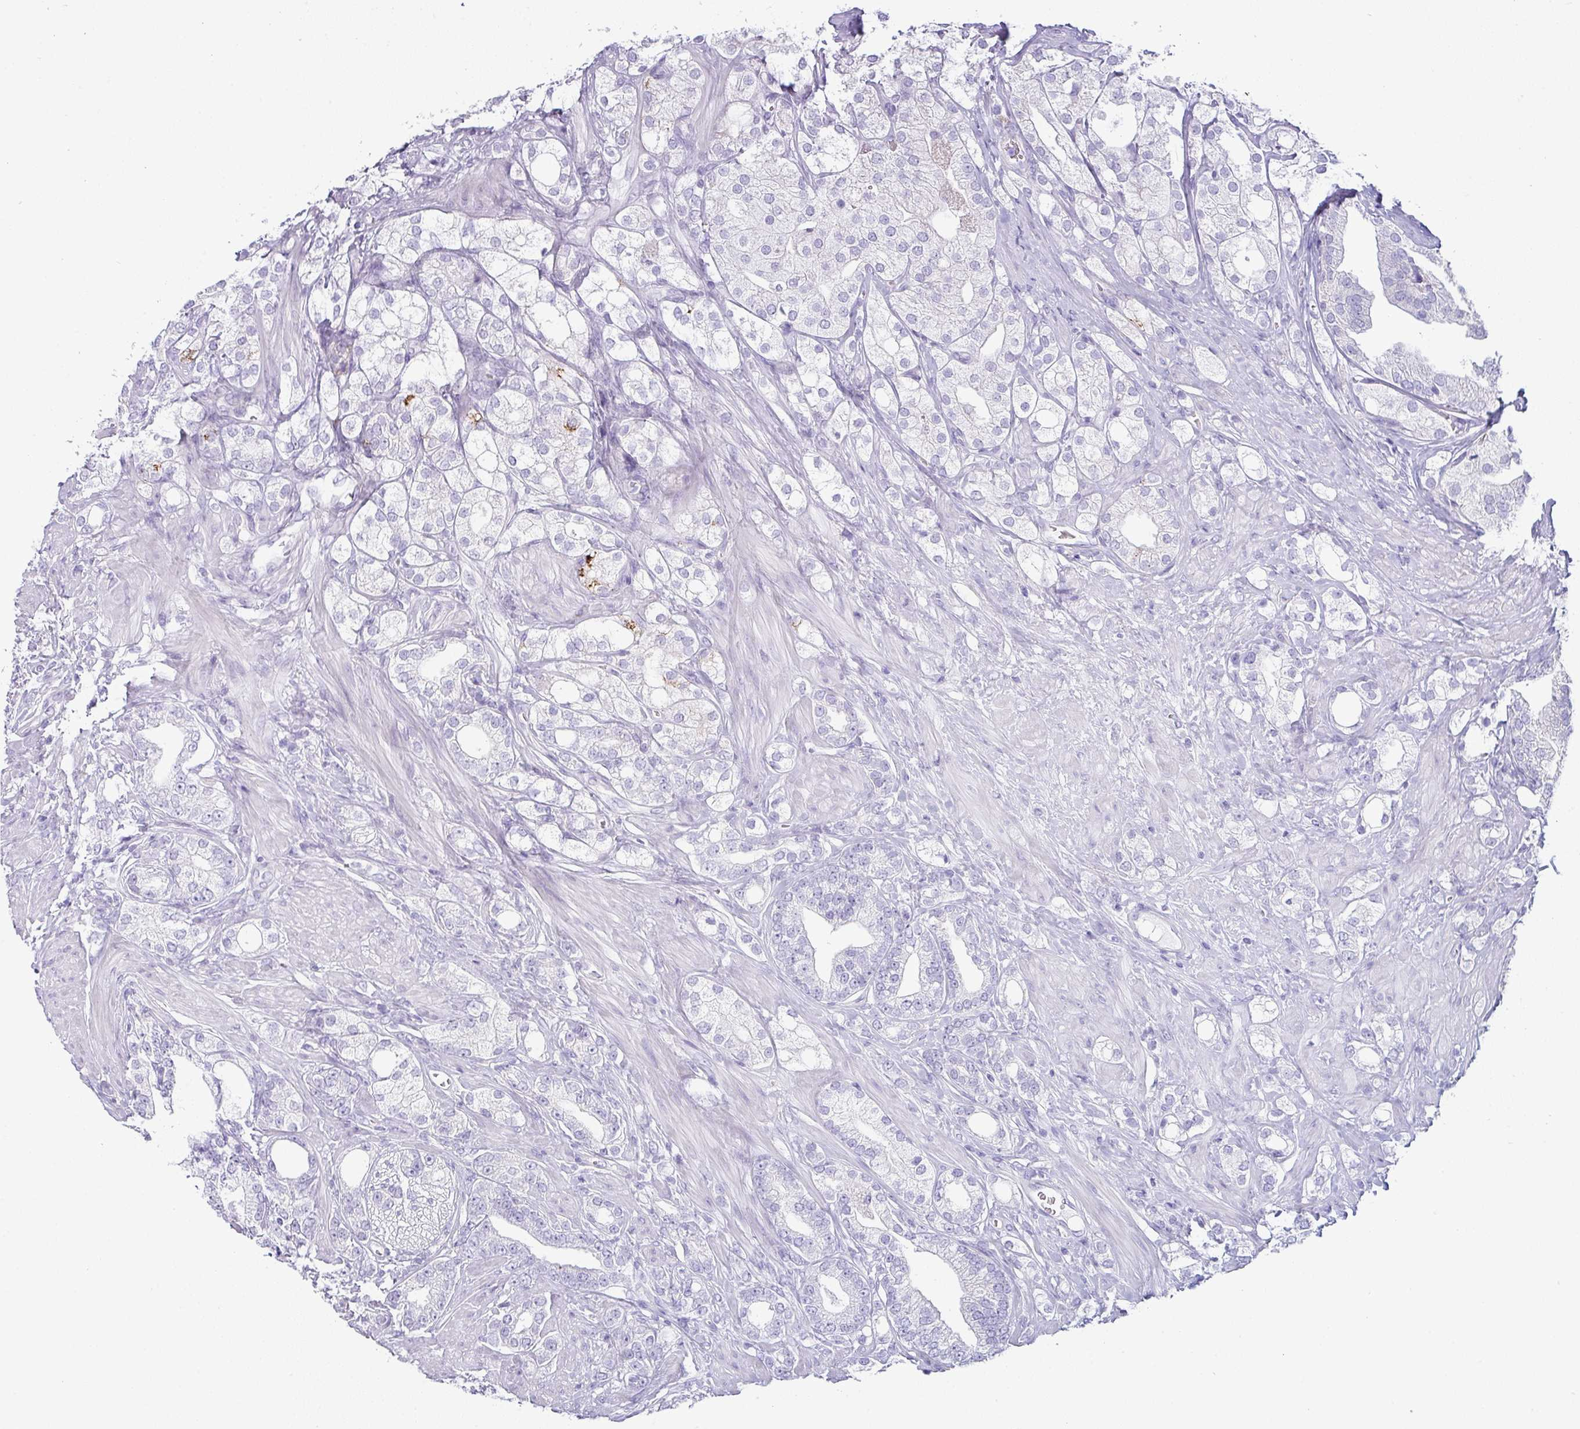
{"staining": {"intensity": "negative", "quantity": "none", "location": "none"}, "tissue": "prostate cancer", "cell_type": "Tumor cells", "image_type": "cancer", "snomed": [{"axis": "morphology", "description": "Adenocarcinoma, High grade"}, {"axis": "topography", "description": "Prostate"}], "caption": "DAB immunohistochemical staining of prostate cancer exhibits no significant positivity in tumor cells. (Brightfield microscopy of DAB (3,3'-diaminobenzidine) immunohistochemistry at high magnification).", "gene": "VCY1B", "patient": {"sex": "male", "age": 50}}